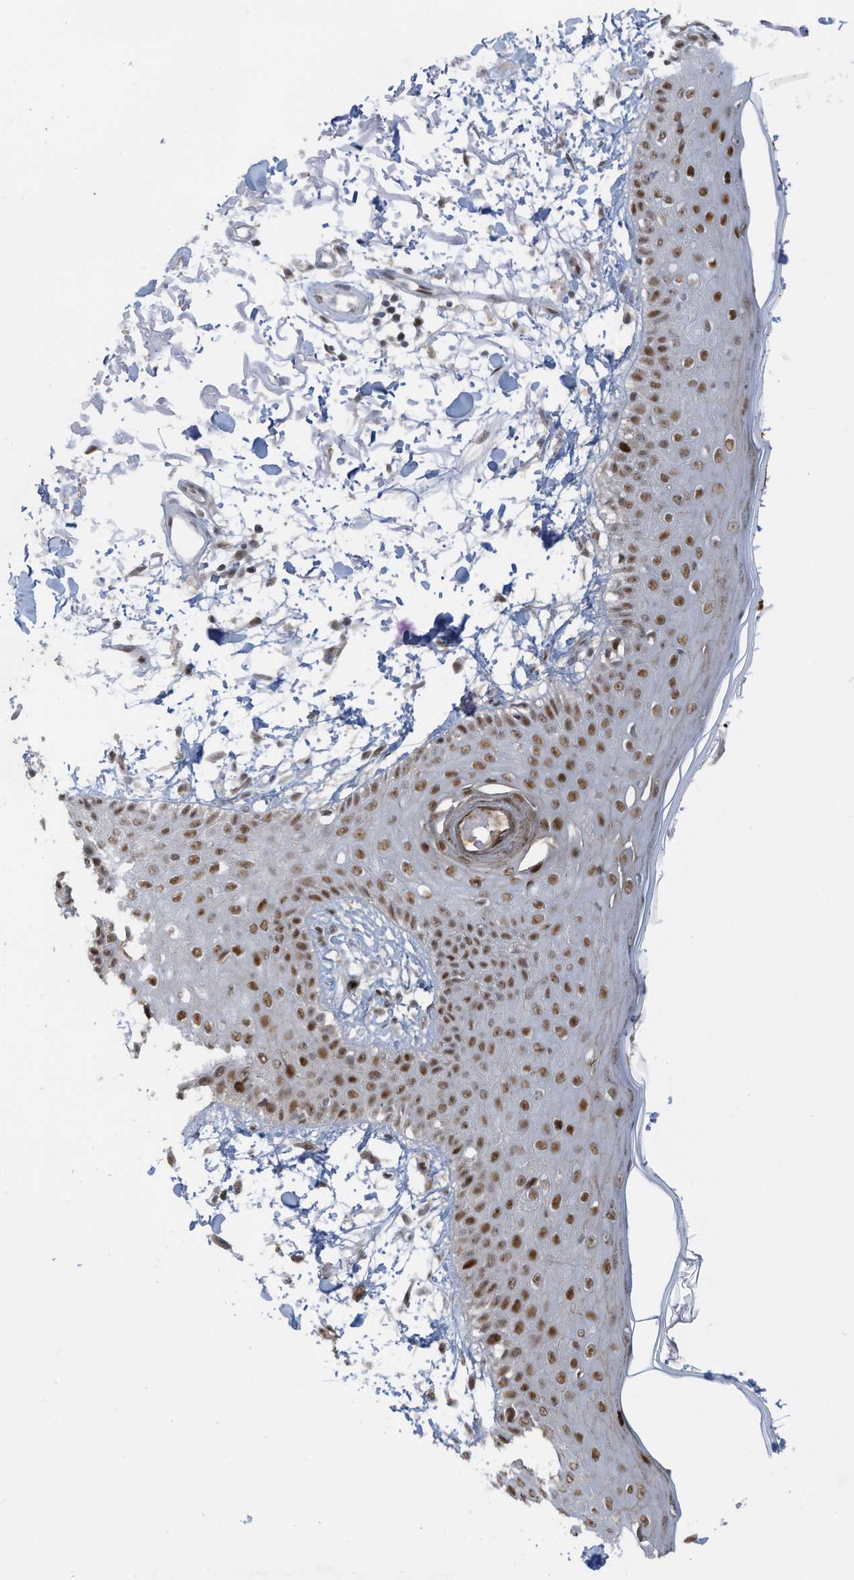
{"staining": {"intensity": "weak", "quantity": ">75%", "location": "nuclear"}, "tissue": "skin", "cell_type": "Fibroblasts", "image_type": "normal", "snomed": [{"axis": "morphology", "description": "Normal tissue, NOS"}, {"axis": "morphology", "description": "Squamous cell carcinoma, NOS"}, {"axis": "topography", "description": "Skin"}, {"axis": "topography", "description": "Peripheral nerve tissue"}], "caption": "Immunohistochemical staining of benign human skin demonstrates weak nuclear protein positivity in approximately >75% of fibroblasts.", "gene": "ZCWPW2", "patient": {"sex": "male", "age": 83}}